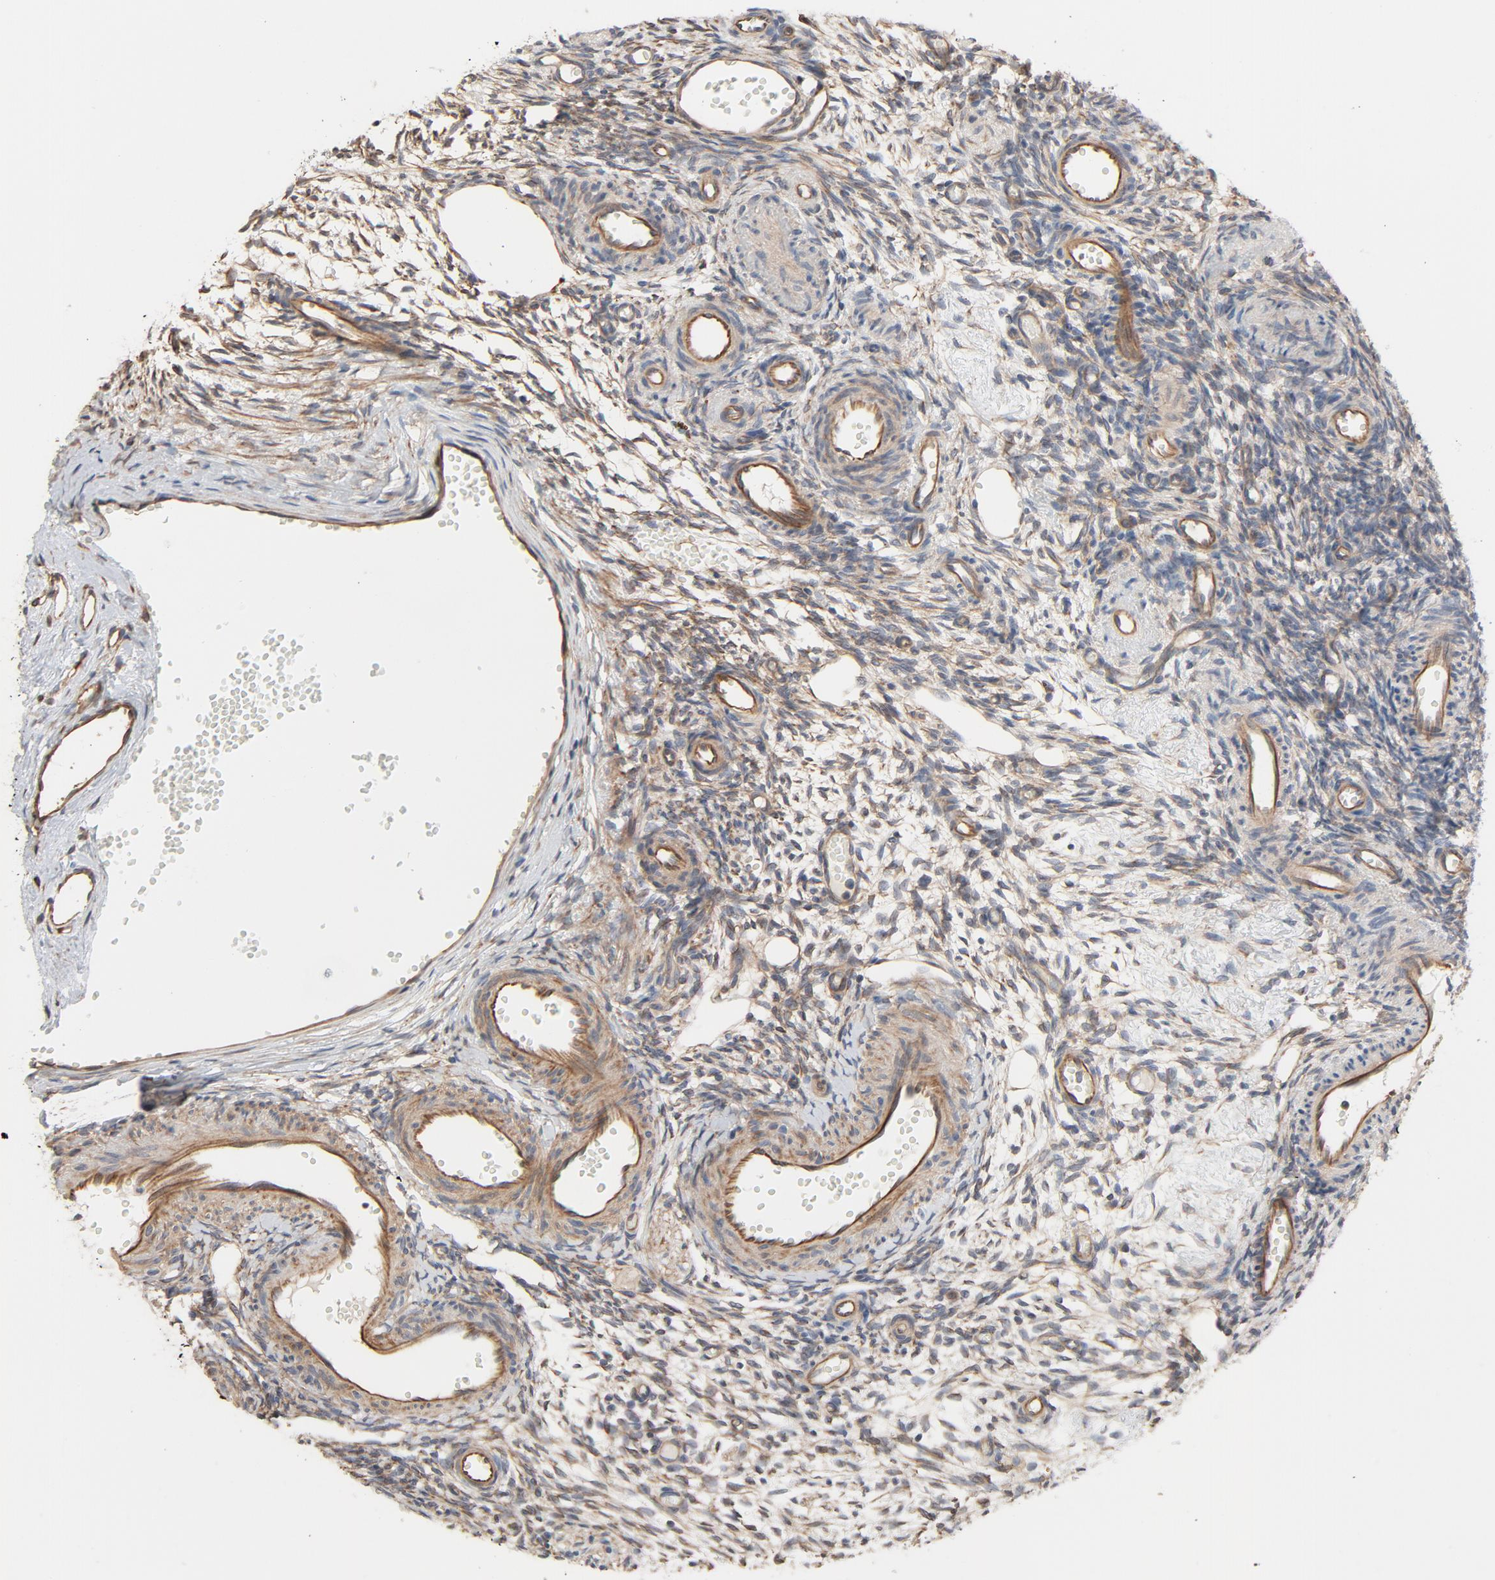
{"staining": {"intensity": "moderate", "quantity": "25%-75%", "location": "cytoplasmic/membranous"}, "tissue": "ovary", "cell_type": "Ovarian stroma cells", "image_type": "normal", "snomed": [{"axis": "morphology", "description": "Normal tissue, NOS"}, {"axis": "topography", "description": "Ovary"}], "caption": "Immunohistochemistry (DAB) staining of benign ovary displays moderate cytoplasmic/membranous protein positivity in about 25%-75% of ovarian stroma cells. The protein is stained brown, and the nuclei are stained in blue (DAB (3,3'-diaminobenzidine) IHC with brightfield microscopy, high magnification).", "gene": "TRIOBP", "patient": {"sex": "female", "age": 35}}